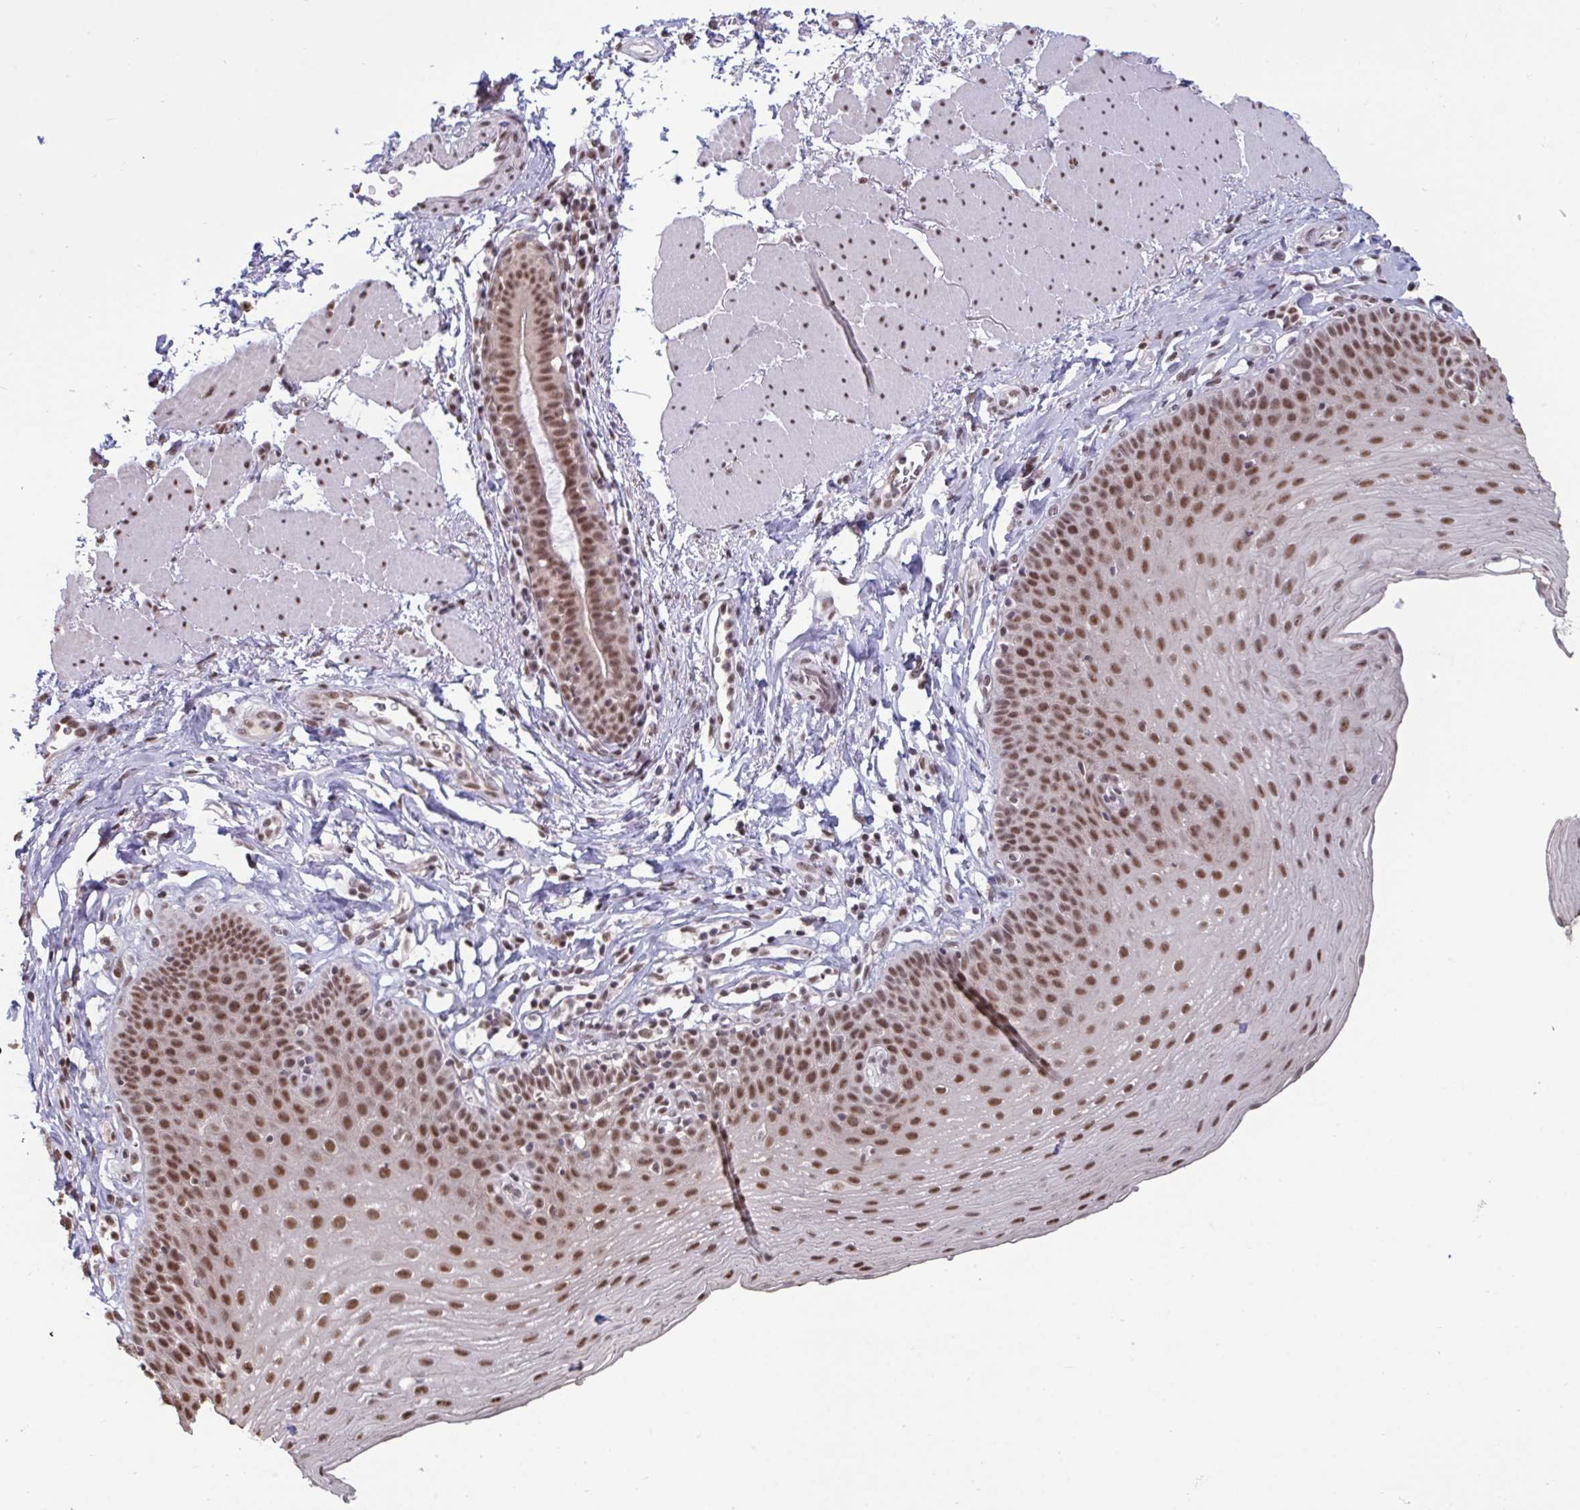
{"staining": {"intensity": "moderate", "quantity": ">75%", "location": "nuclear"}, "tissue": "esophagus", "cell_type": "Squamous epithelial cells", "image_type": "normal", "snomed": [{"axis": "morphology", "description": "Normal tissue, NOS"}, {"axis": "topography", "description": "Esophagus"}], "caption": "This image demonstrates IHC staining of benign human esophagus, with medium moderate nuclear staining in approximately >75% of squamous epithelial cells.", "gene": "PUF60", "patient": {"sex": "female", "age": 81}}